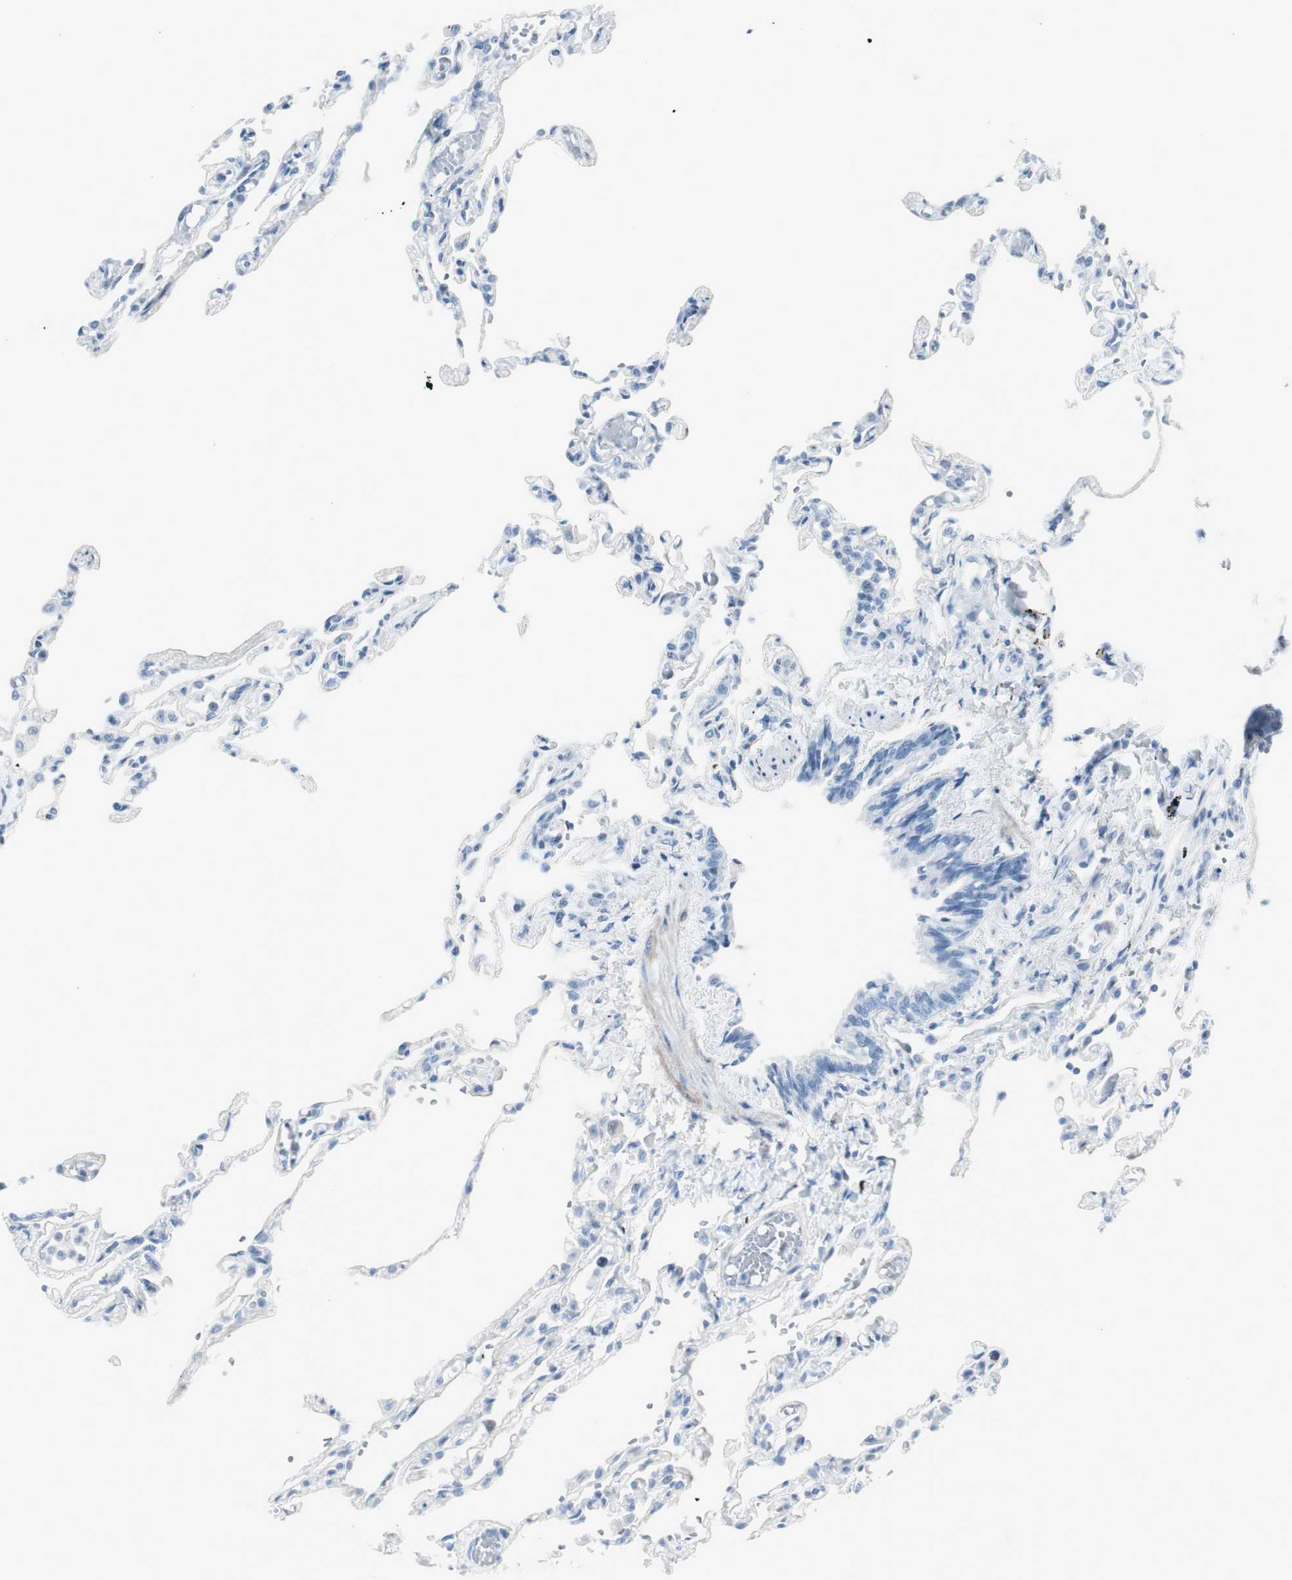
{"staining": {"intensity": "negative", "quantity": "none", "location": "none"}, "tissue": "lung", "cell_type": "Alveolar cells", "image_type": "normal", "snomed": [{"axis": "morphology", "description": "Normal tissue, NOS"}, {"axis": "topography", "description": "Lung"}], "caption": "An immunohistochemistry micrograph of normal lung is shown. There is no staining in alveolar cells of lung.", "gene": "CDHR5", "patient": {"sex": "male", "age": 21}}